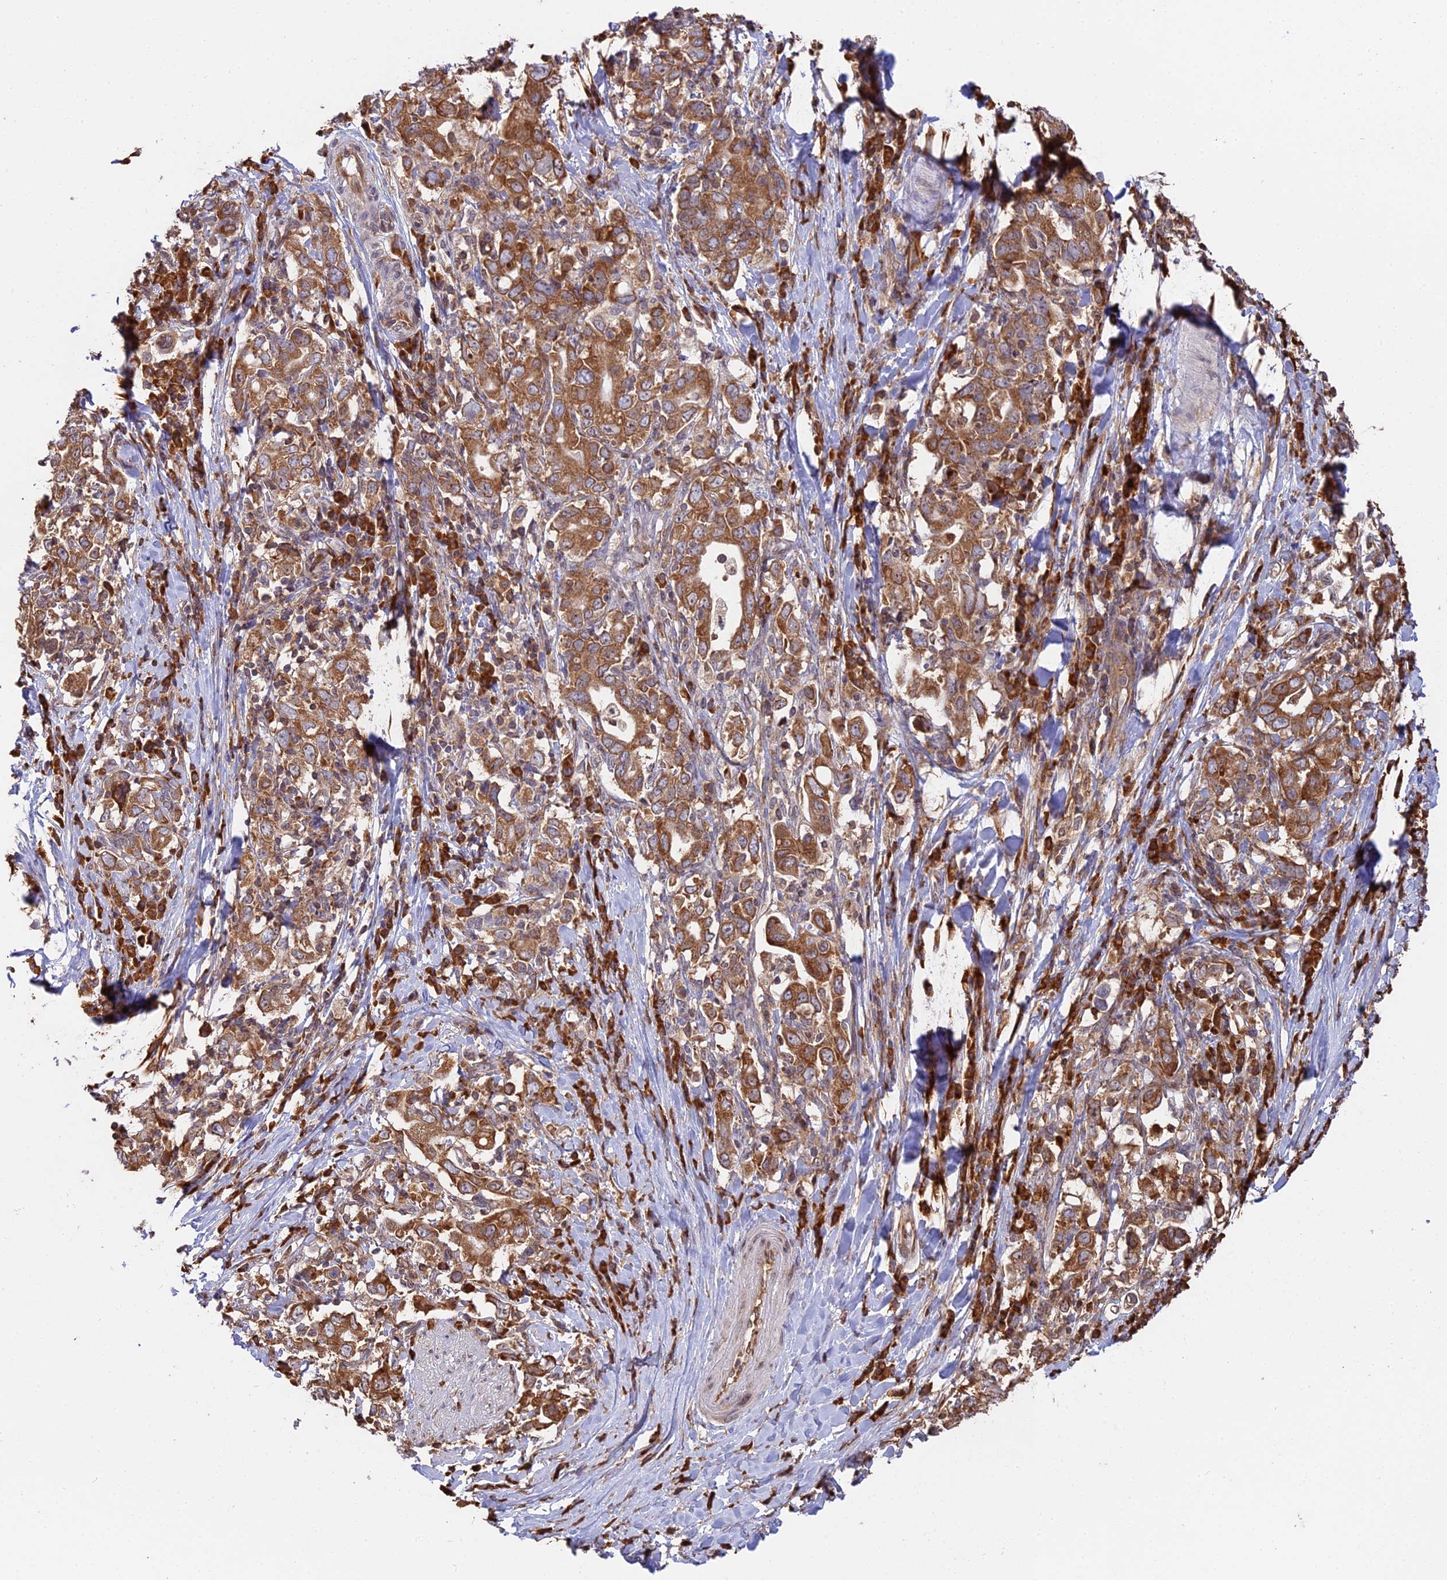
{"staining": {"intensity": "moderate", "quantity": ">75%", "location": "cytoplasmic/membranous"}, "tissue": "stomach cancer", "cell_type": "Tumor cells", "image_type": "cancer", "snomed": [{"axis": "morphology", "description": "Adenocarcinoma, NOS"}, {"axis": "topography", "description": "Stomach, upper"}, {"axis": "topography", "description": "Stomach"}], "caption": "Human stomach cancer stained with a brown dye reveals moderate cytoplasmic/membranous positive staining in about >75% of tumor cells.", "gene": "RPL26", "patient": {"sex": "male", "age": 62}}